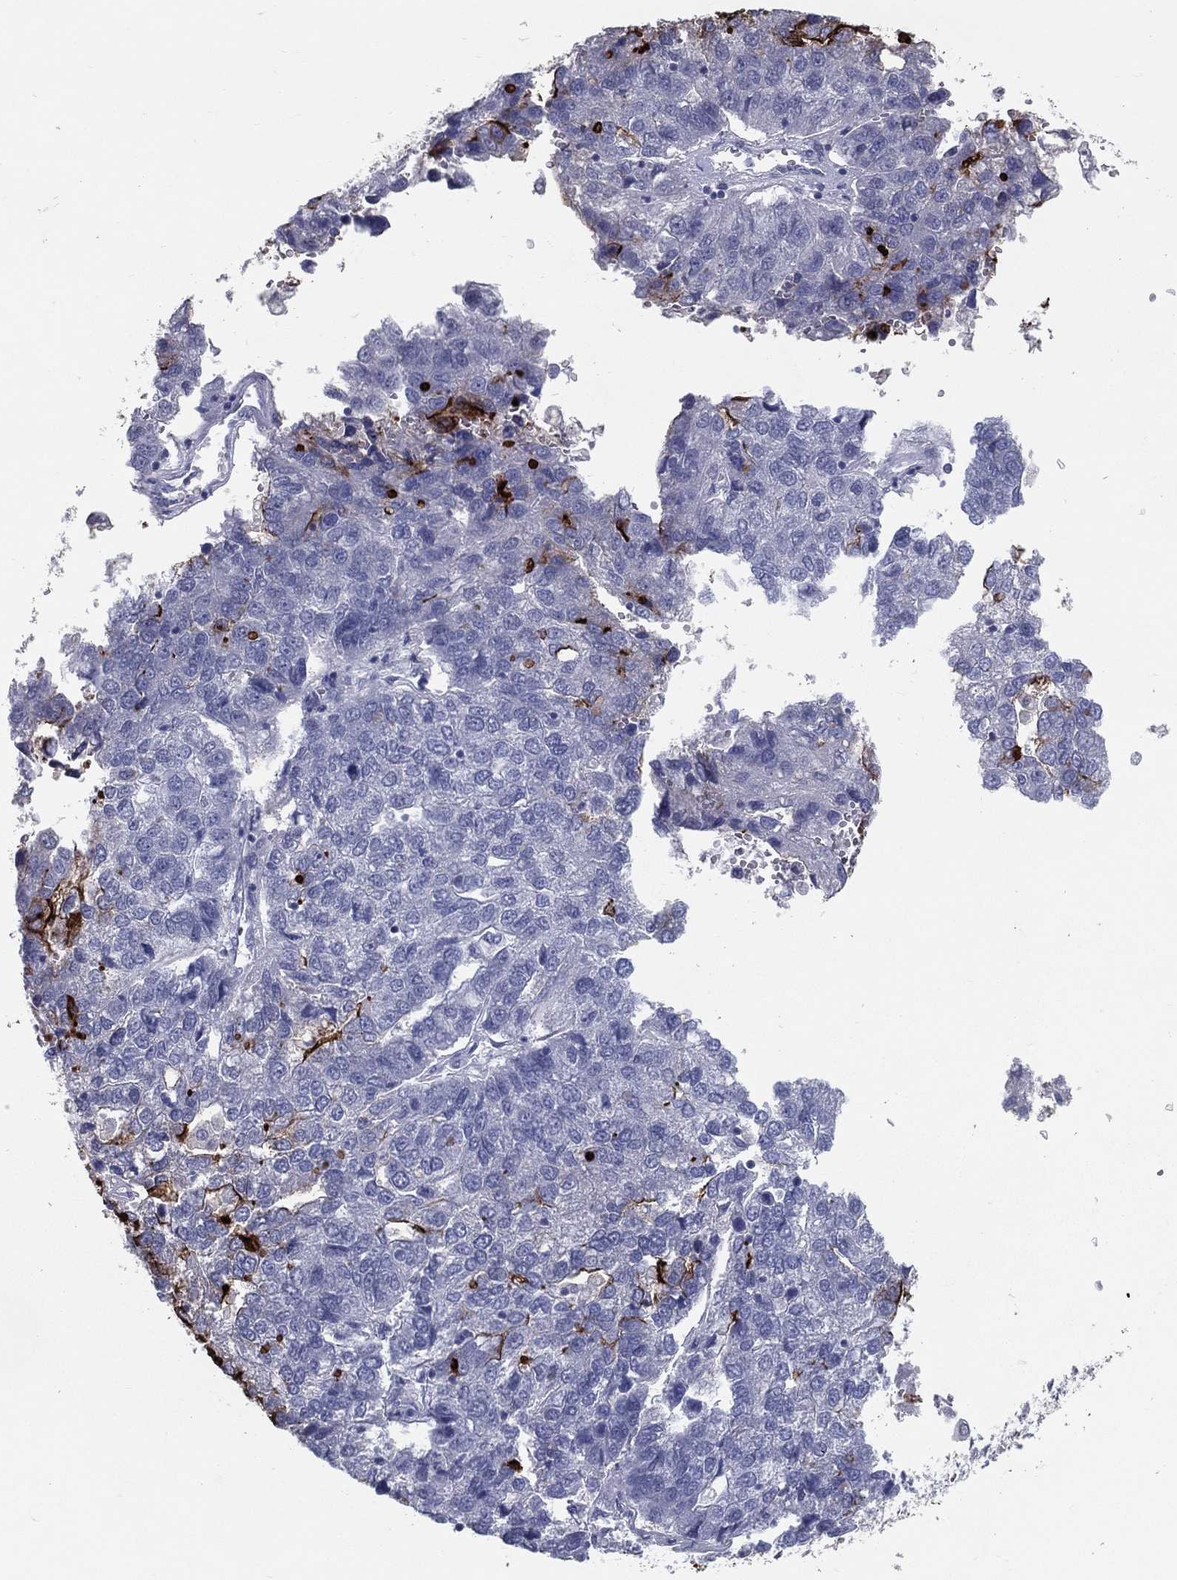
{"staining": {"intensity": "strong", "quantity": "<25%", "location": "cytoplasmic/membranous"}, "tissue": "pancreatic cancer", "cell_type": "Tumor cells", "image_type": "cancer", "snomed": [{"axis": "morphology", "description": "Adenocarcinoma, NOS"}, {"axis": "topography", "description": "Pancreas"}], "caption": "Pancreatic adenocarcinoma was stained to show a protein in brown. There is medium levels of strong cytoplasmic/membranous staining in about <25% of tumor cells.", "gene": "ACE2", "patient": {"sex": "female", "age": 61}}